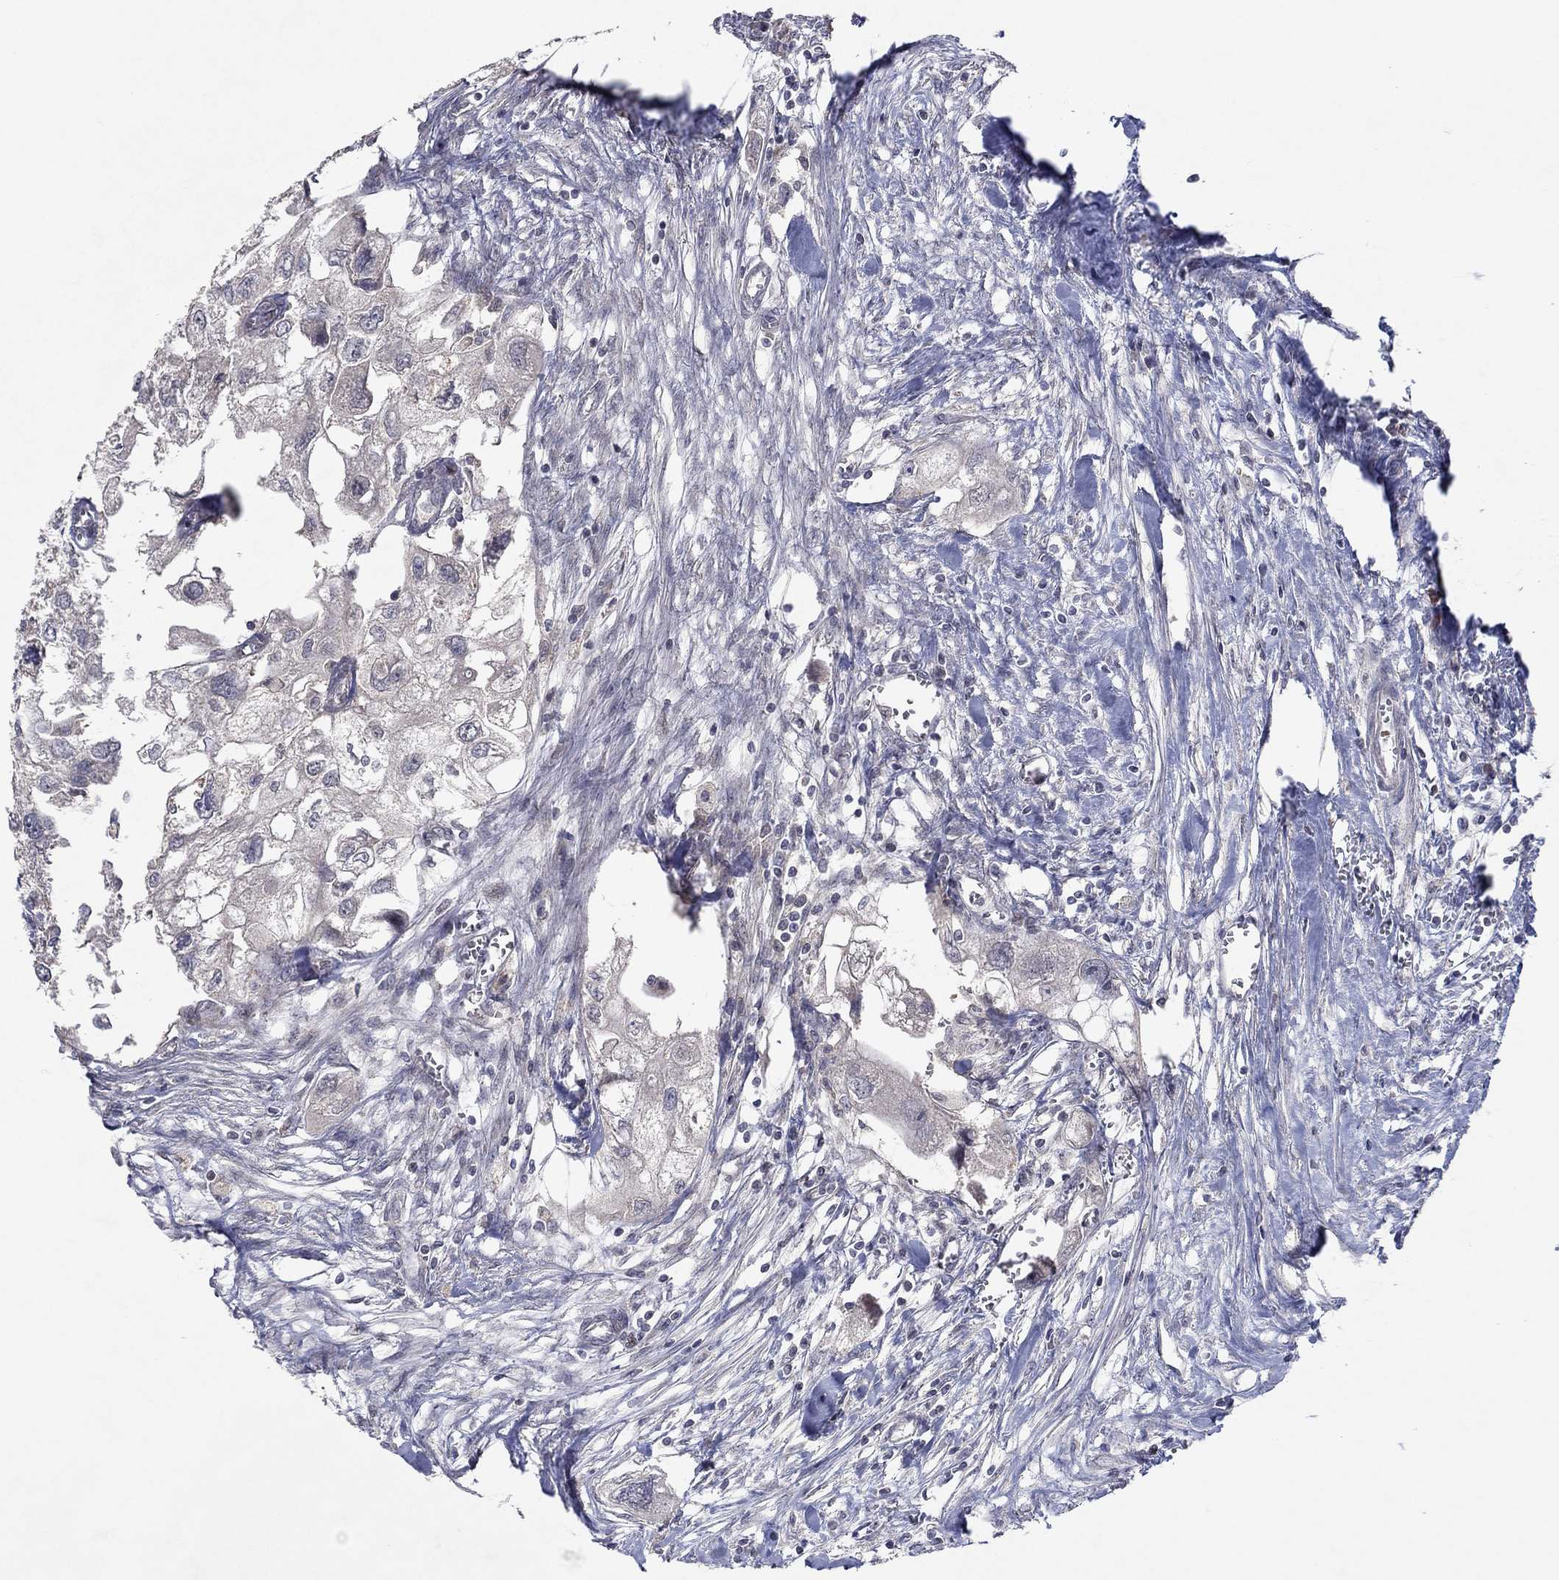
{"staining": {"intensity": "negative", "quantity": "none", "location": "none"}, "tissue": "urothelial cancer", "cell_type": "Tumor cells", "image_type": "cancer", "snomed": [{"axis": "morphology", "description": "Urothelial carcinoma, High grade"}, {"axis": "topography", "description": "Urinary bladder"}], "caption": "Tumor cells show no significant protein staining in urothelial cancer.", "gene": "IL4", "patient": {"sex": "male", "age": 59}}